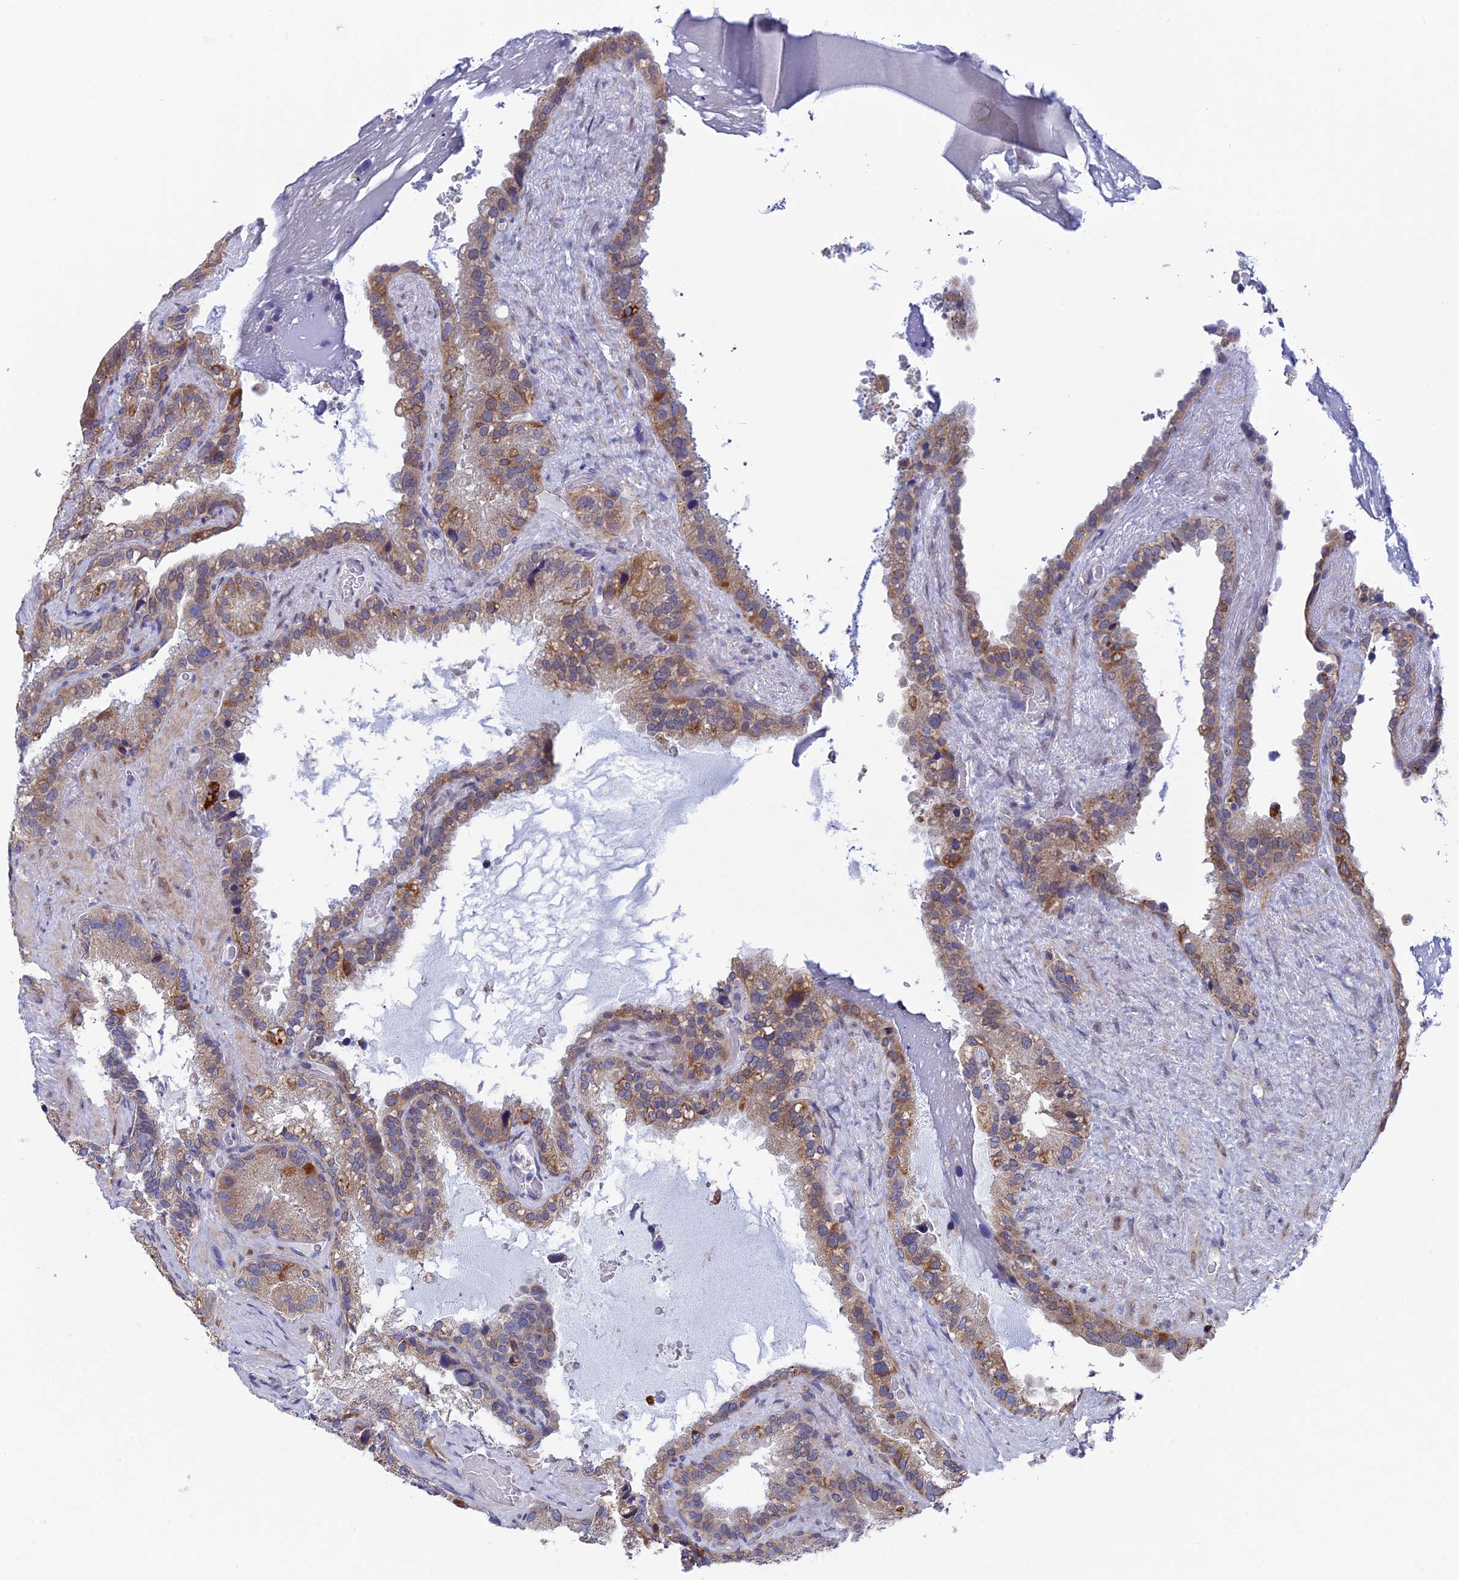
{"staining": {"intensity": "moderate", "quantity": ">75%", "location": "cytoplasmic/membranous"}, "tissue": "seminal vesicle", "cell_type": "Glandular cells", "image_type": "normal", "snomed": [{"axis": "morphology", "description": "Normal tissue, NOS"}, {"axis": "topography", "description": "Prostate"}, {"axis": "topography", "description": "Seminal veicle"}], "caption": "Seminal vesicle stained with DAB immunohistochemistry displays medium levels of moderate cytoplasmic/membranous positivity in about >75% of glandular cells. (brown staining indicates protein expression, while blue staining denotes nuclei).", "gene": "AK4P3", "patient": {"sex": "male", "age": 68}}